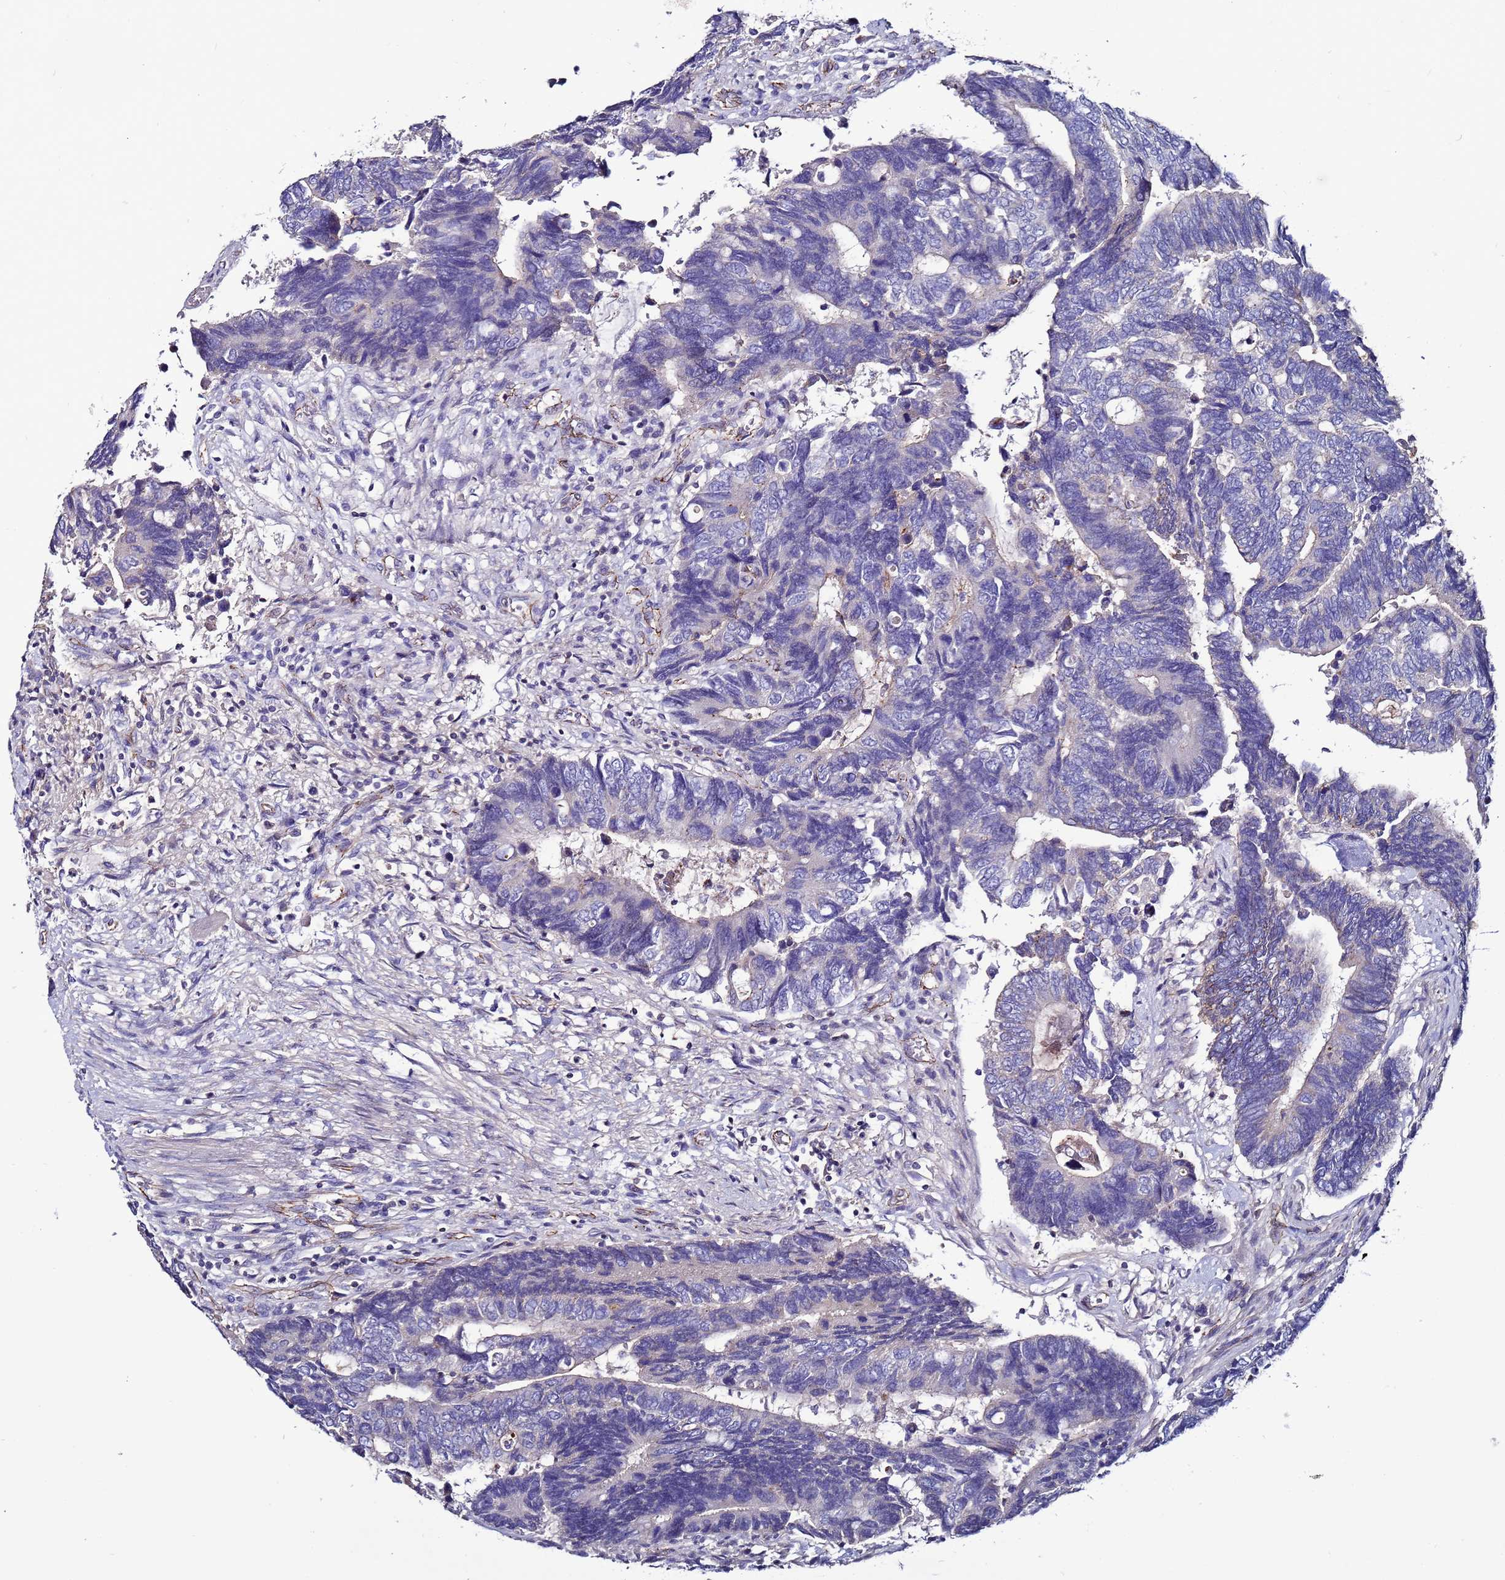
{"staining": {"intensity": "negative", "quantity": "none", "location": "none"}, "tissue": "colorectal cancer", "cell_type": "Tumor cells", "image_type": "cancer", "snomed": [{"axis": "morphology", "description": "Adenocarcinoma, NOS"}, {"axis": "topography", "description": "Colon"}], "caption": "Adenocarcinoma (colorectal) stained for a protein using IHC shows no staining tumor cells.", "gene": "TENM3", "patient": {"sex": "male", "age": 87}}